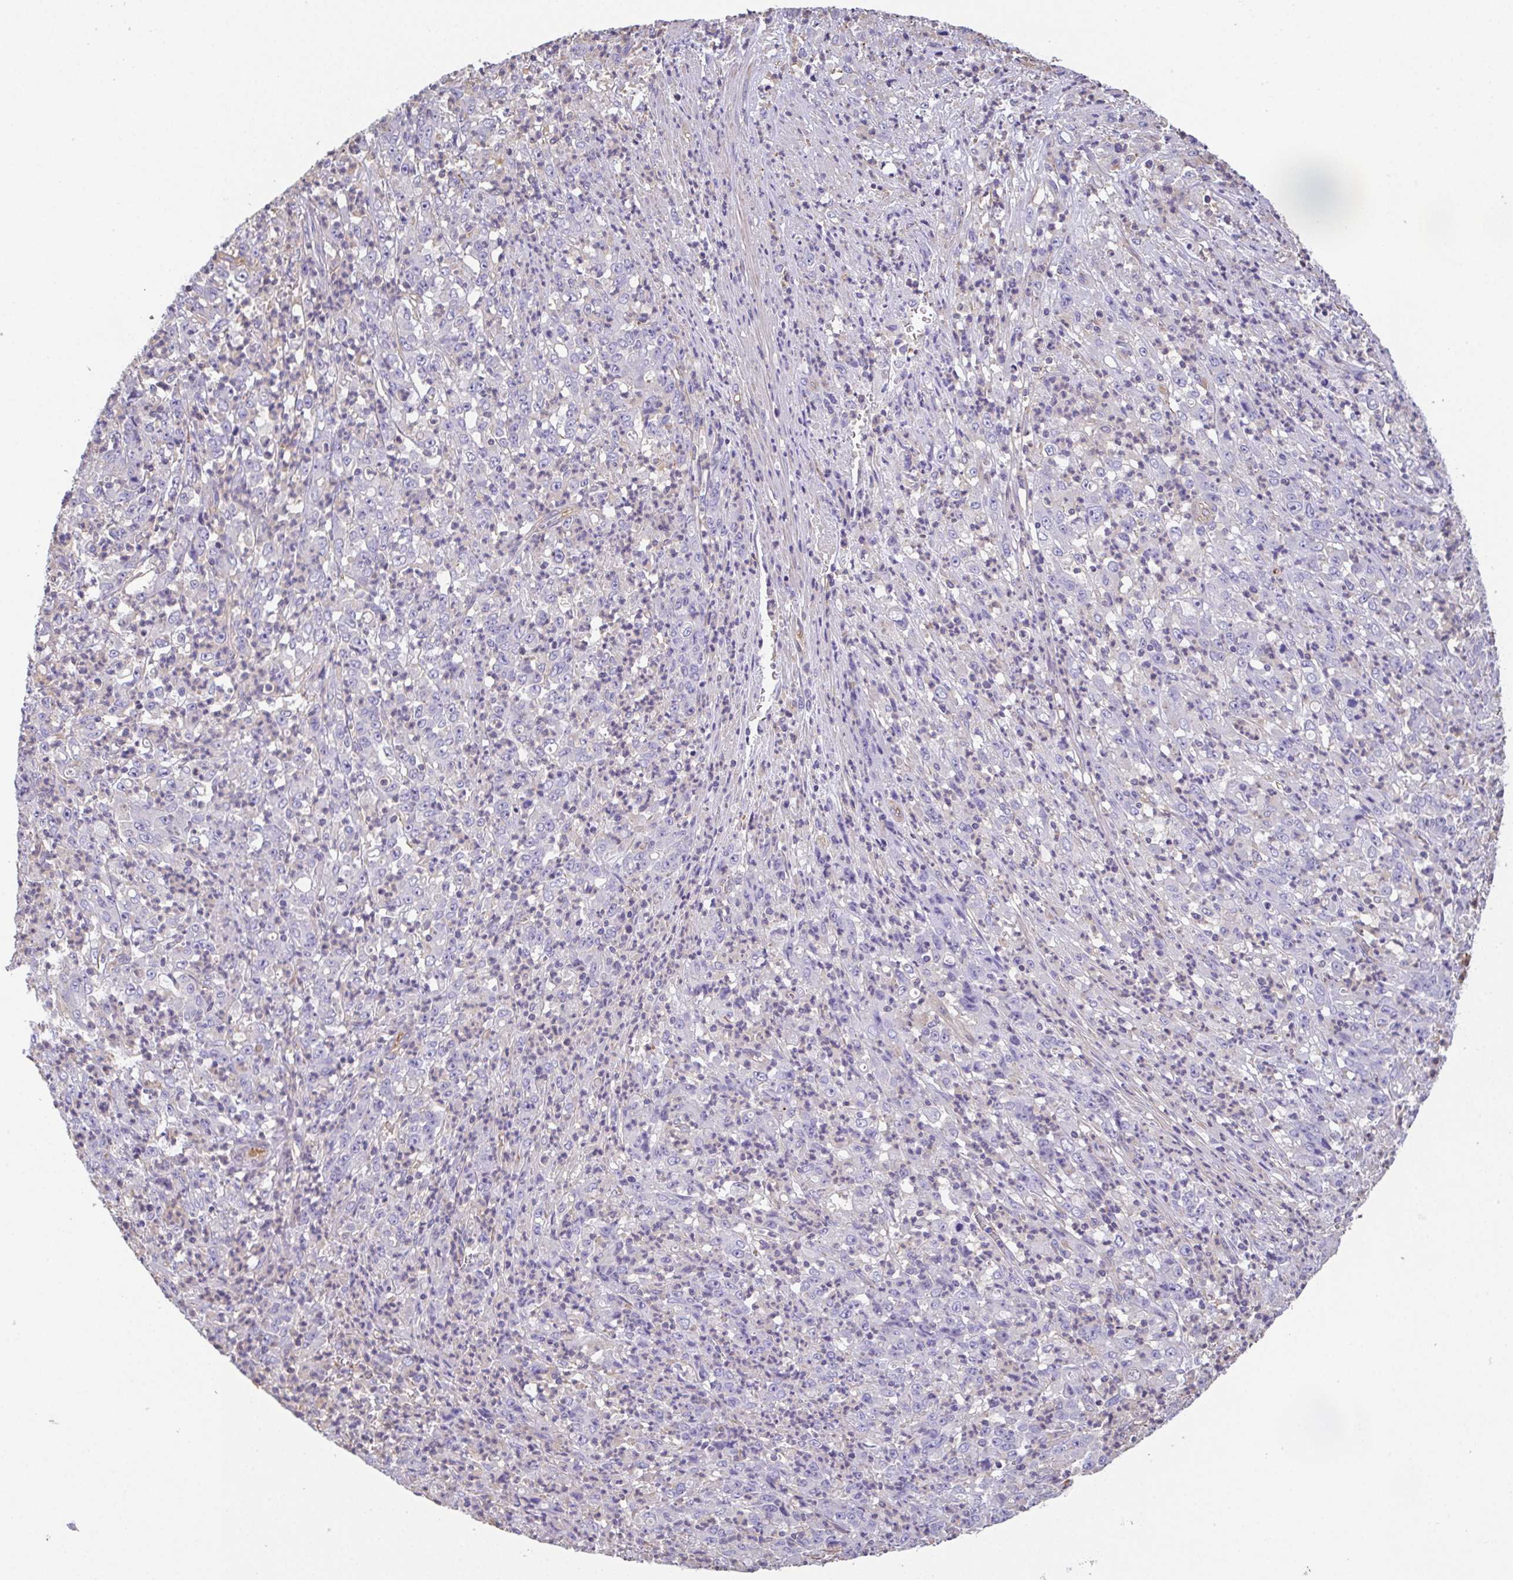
{"staining": {"intensity": "negative", "quantity": "none", "location": "none"}, "tissue": "stomach cancer", "cell_type": "Tumor cells", "image_type": "cancer", "snomed": [{"axis": "morphology", "description": "Adenocarcinoma, NOS"}, {"axis": "topography", "description": "Stomach, lower"}], "caption": "Tumor cells are negative for brown protein staining in adenocarcinoma (stomach). The staining was performed using DAB (3,3'-diaminobenzidine) to visualize the protein expression in brown, while the nuclei were stained in blue with hematoxylin (Magnification: 20x).", "gene": "MYL6", "patient": {"sex": "female", "age": 71}}